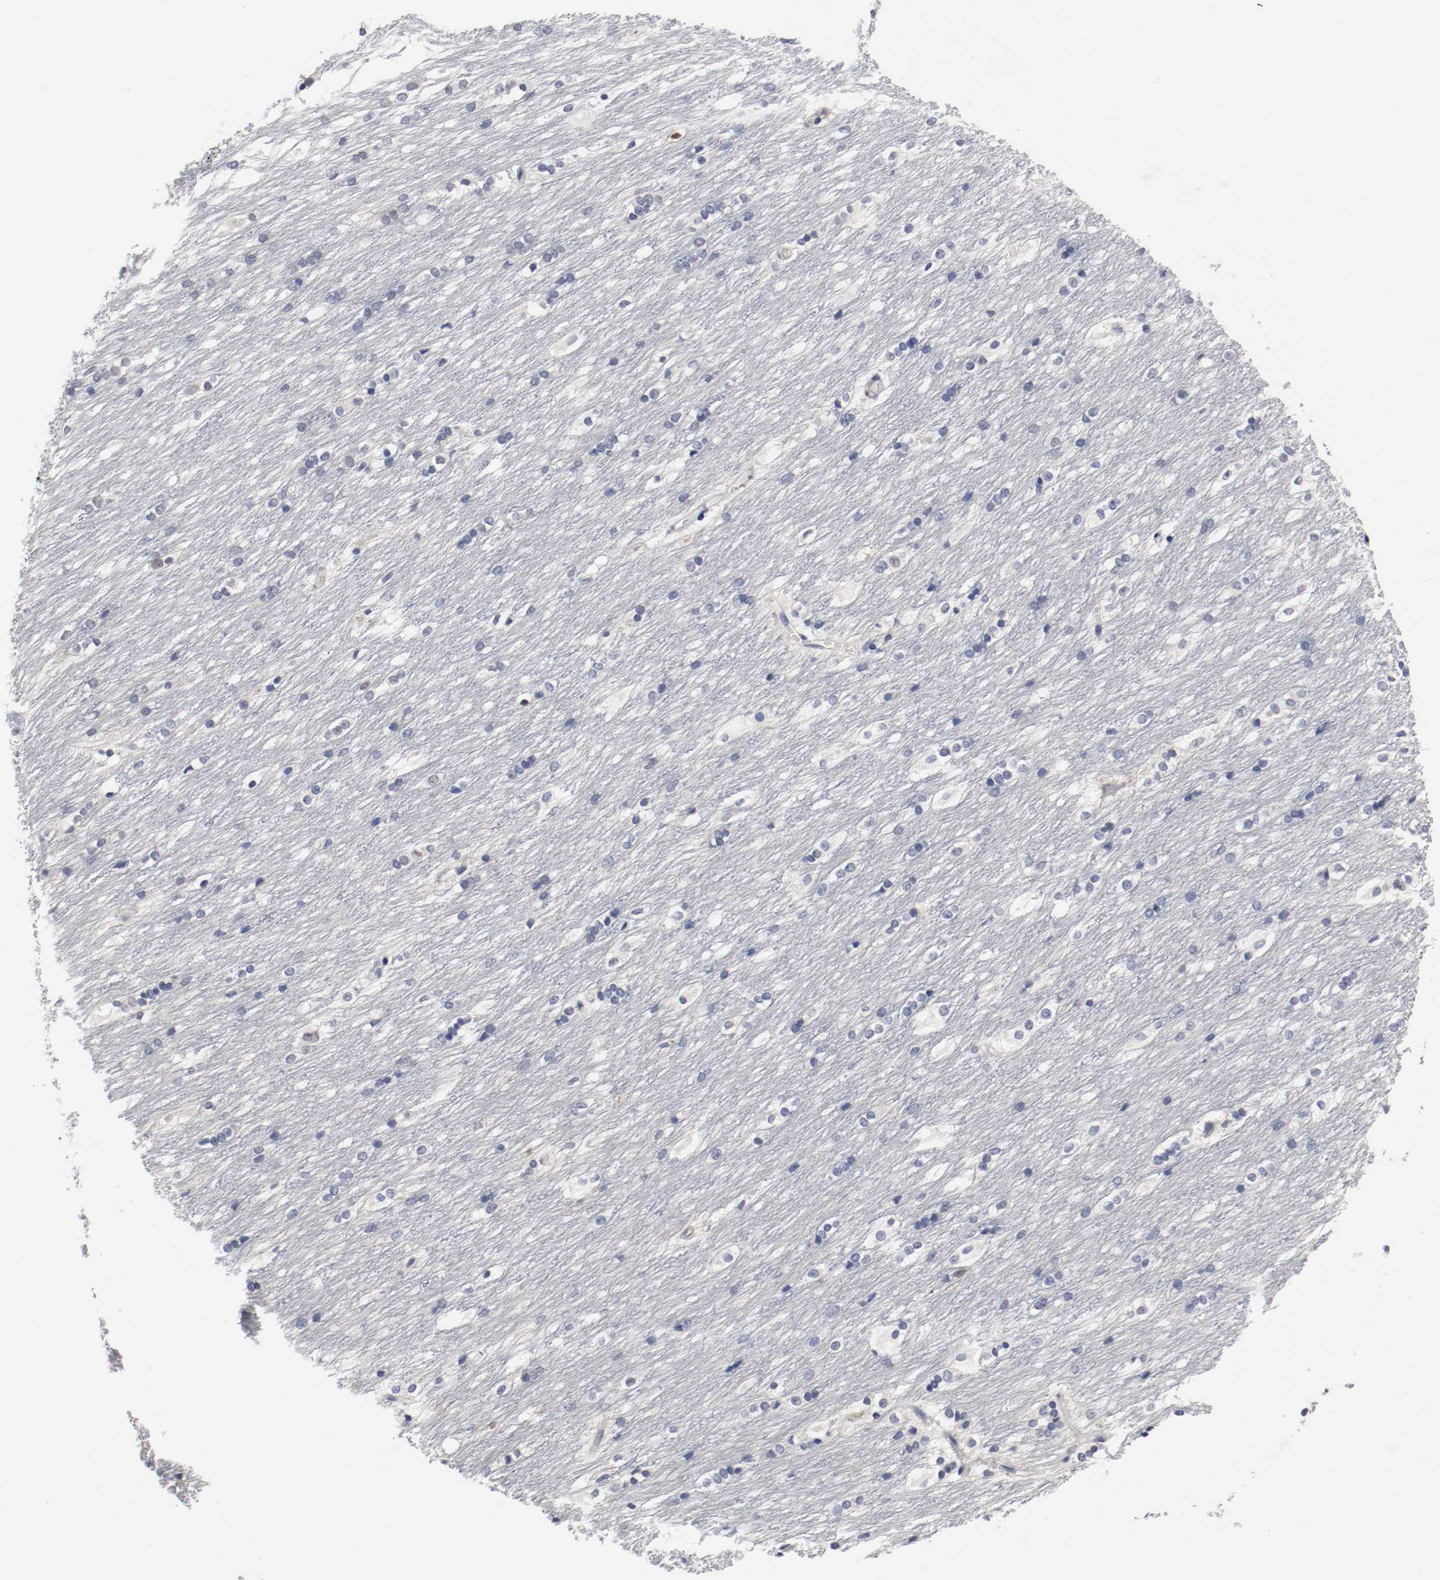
{"staining": {"intensity": "negative", "quantity": "none", "location": "none"}, "tissue": "caudate", "cell_type": "Glial cells", "image_type": "normal", "snomed": [{"axis": "morphology", "description": "Normal tissue, NOS"}, {"axis": "topography", "description": "Lateral ventricle wall"}], "caption": "Immunohistochemistry (IHC) of normal caudate displays no positivity in glial cells. (DAB (3,3'-diaminobenzidine) immunohistochemistry (IHC) visualized using brightfield microscopy, high magnification).", "gene": "MCM6", "patient": {"sex": "female", "age": 19}}